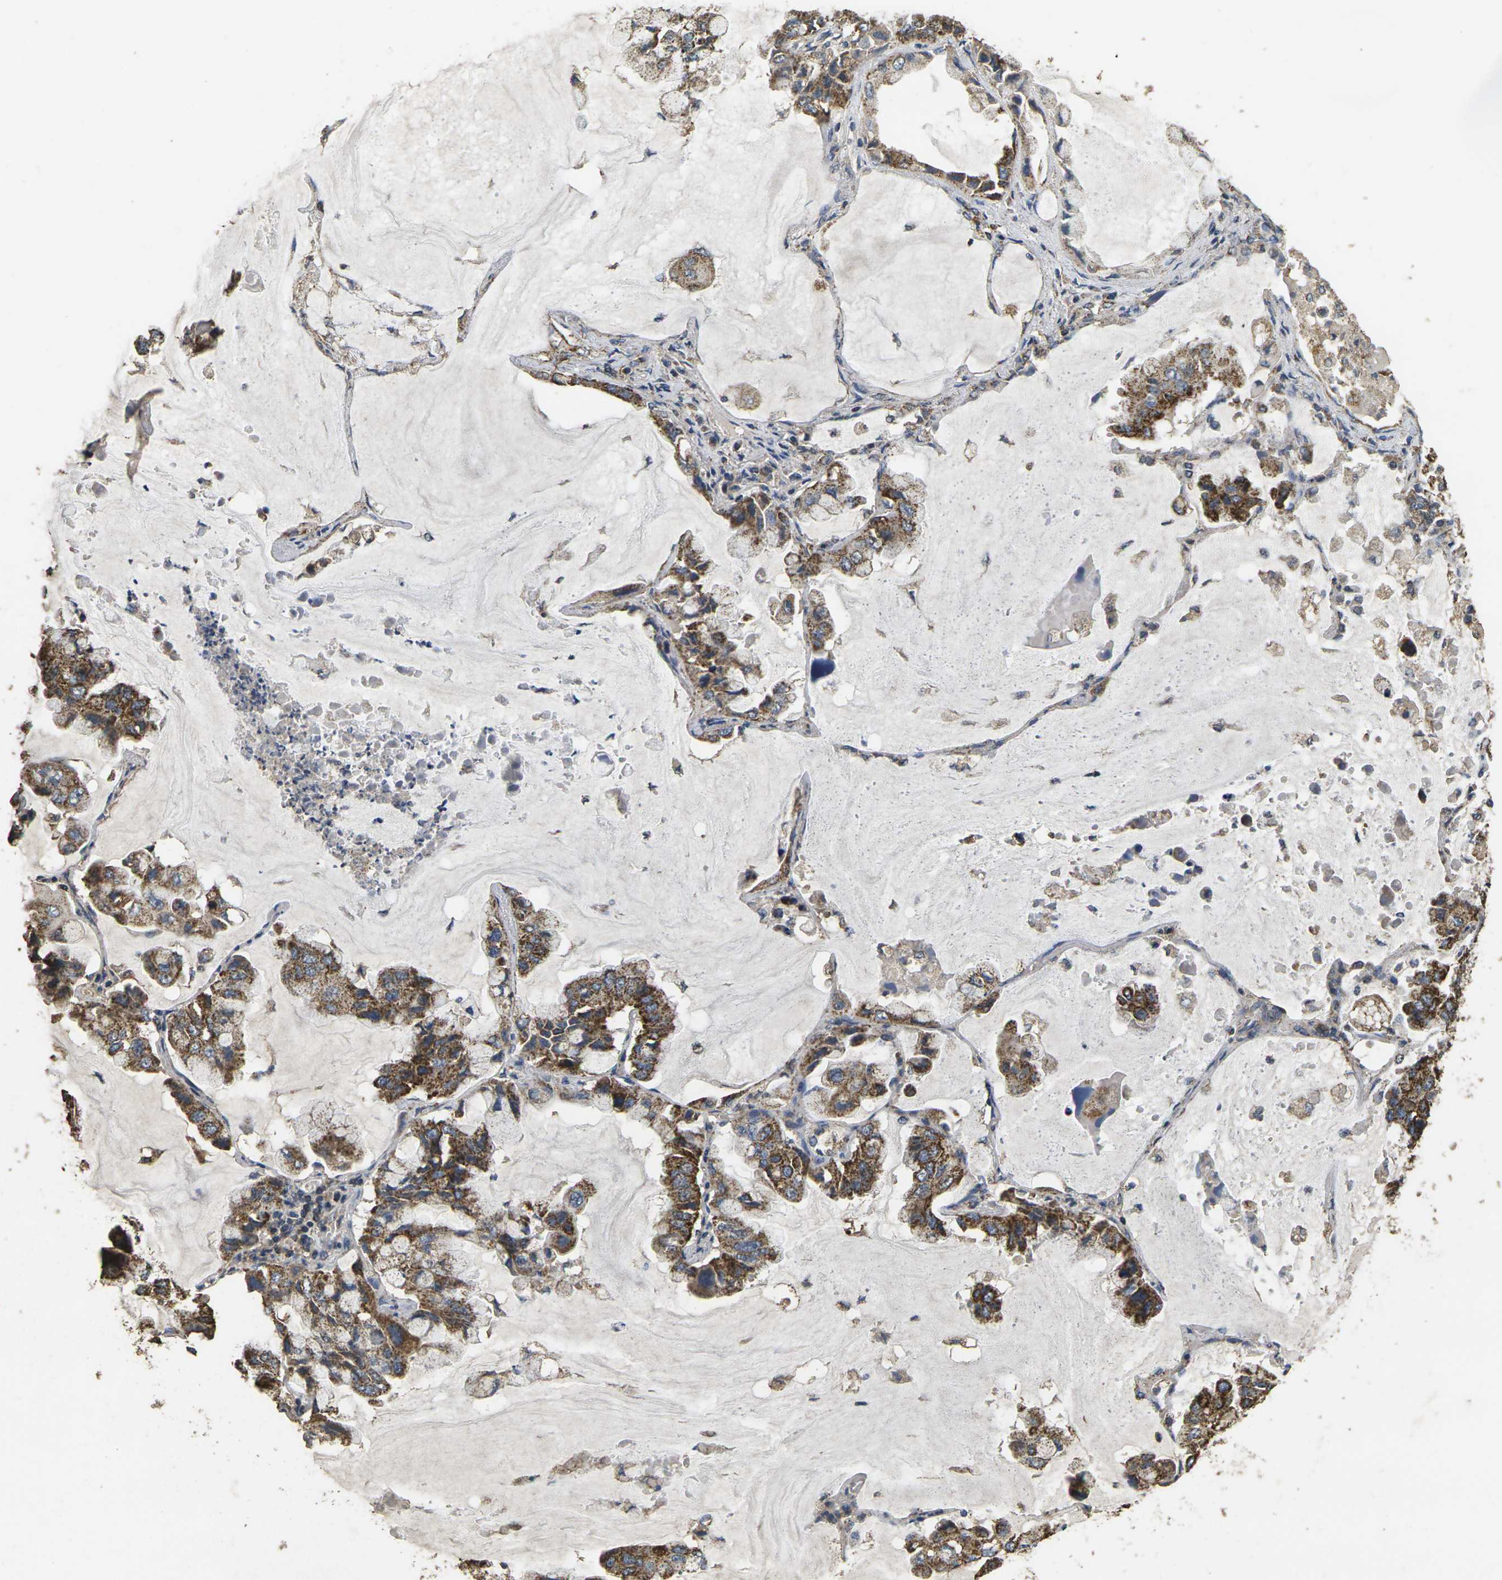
{"staining": {"intensity": "moderate", "quantity": ">75%", "location": "cytoplasmic/membranous"}, "tissue": "lung cancer", "cell_type": "Tumor cells", "image_type": "cancer", "snomed": [{"axis": "morphology", "description": "Adenocarcinoma, NOS"}, {"axis": "topography", "description": "Lung"}], "caption": "Protein positivity by IHC displays moderate cytoplasmic/membranous expression in about >75% of tumor cells in lung cancer (adenocarcinoma). (IHC, brightfield microscopy, high magnification).", "gene": "MAPK11", "patient": {"sex": "male", "age": 64}}